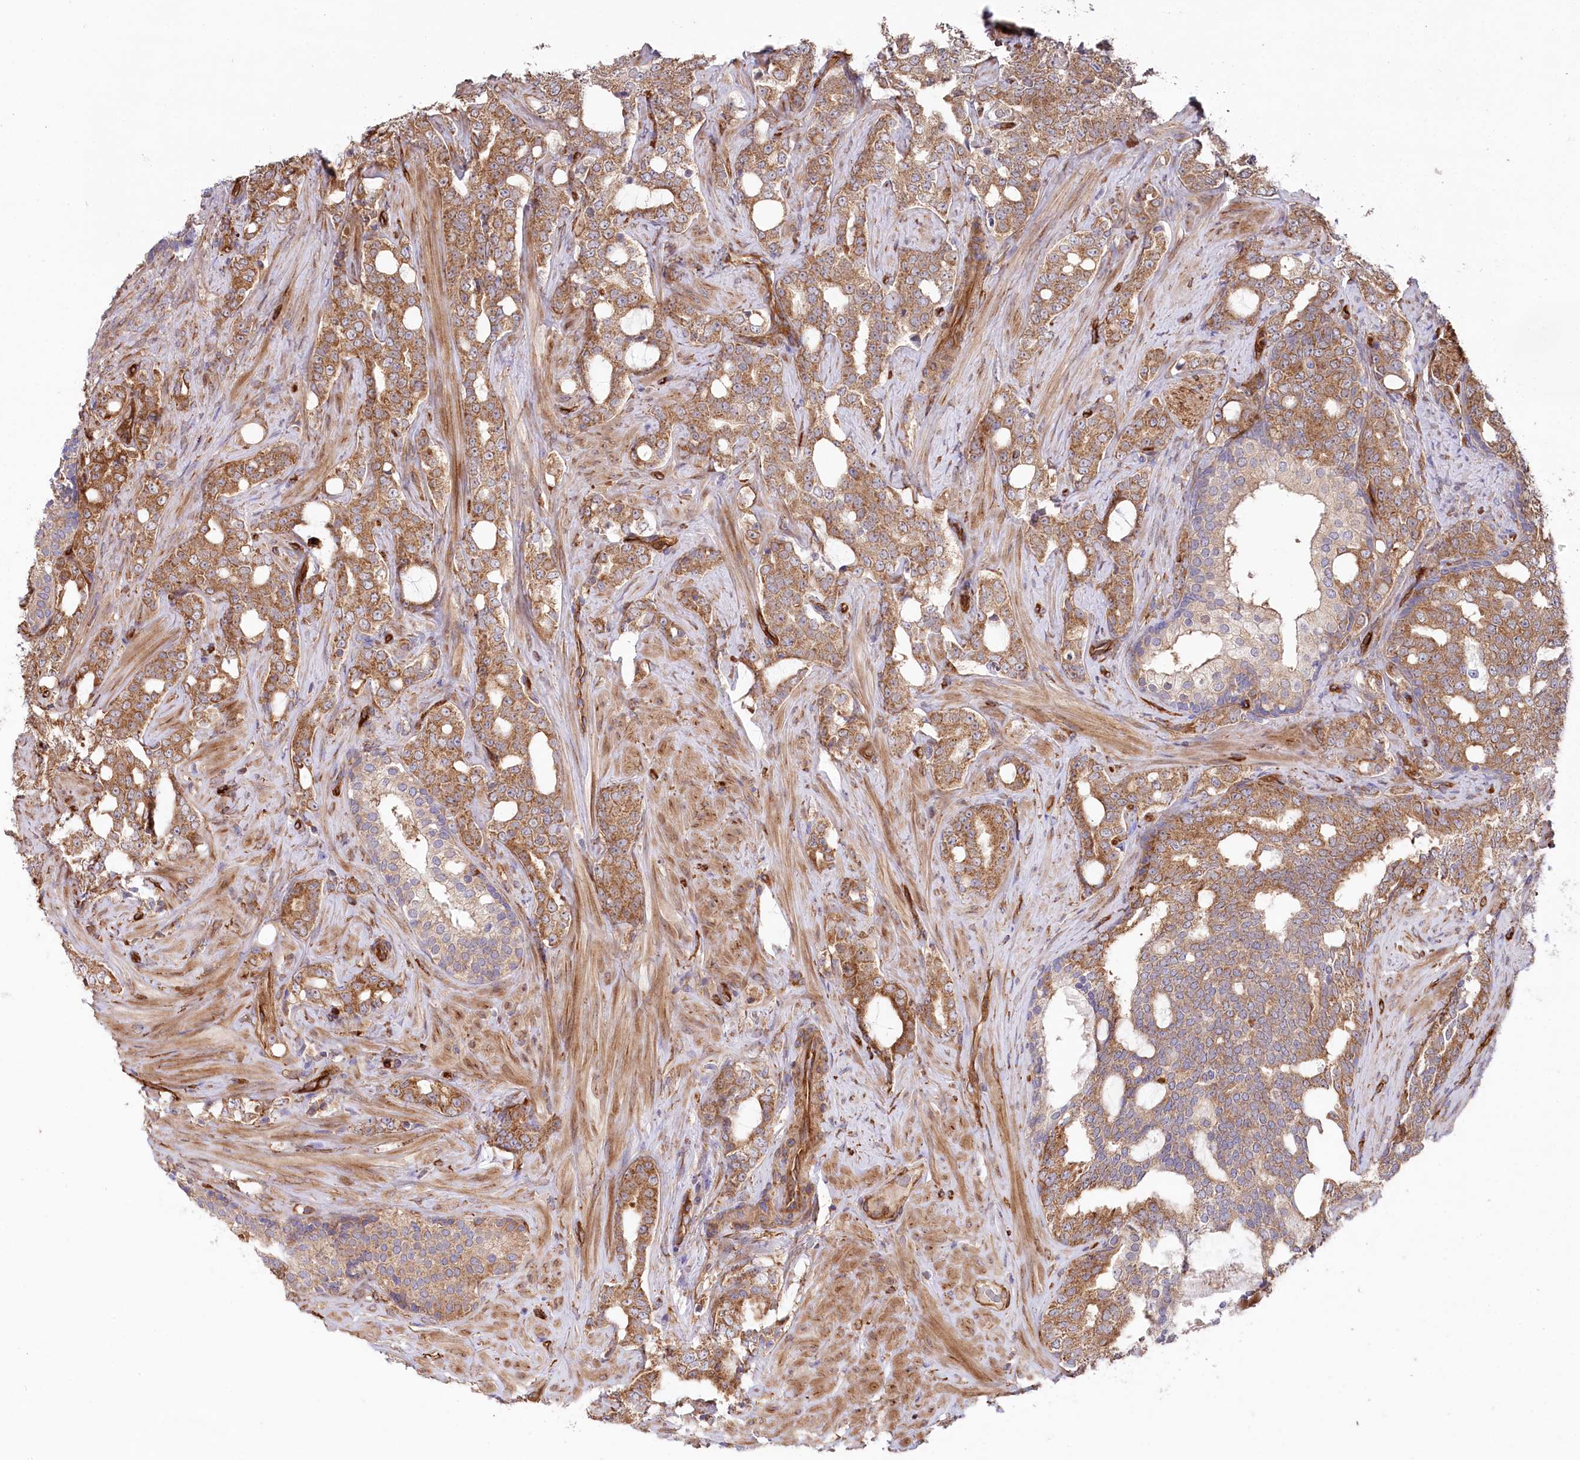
{"staining": {"intensity": "moderate", "quantity": ">75%", "location": "cytoplasmic/membranous"}, "tissue": "prostate cancer", "cell_type": "Tumor cells", "image_type": "cancer", "snomed": [{"axis": "morphology", "description": "Adenocarcinoma, High grade"}, {"axis": "topography", "description": "Prostate"}], "caption": "An immunohistochemistry histopathology image of neoplastic tissue is shown. Protein staining in brown highlights moderate cytoplasmic/membranous positivity in prostate cancer (adenocarcinoma (high-grade)) within tumor cells.", "gene": "MTPAP", "patient": {"sex": "male", "age": 64}}